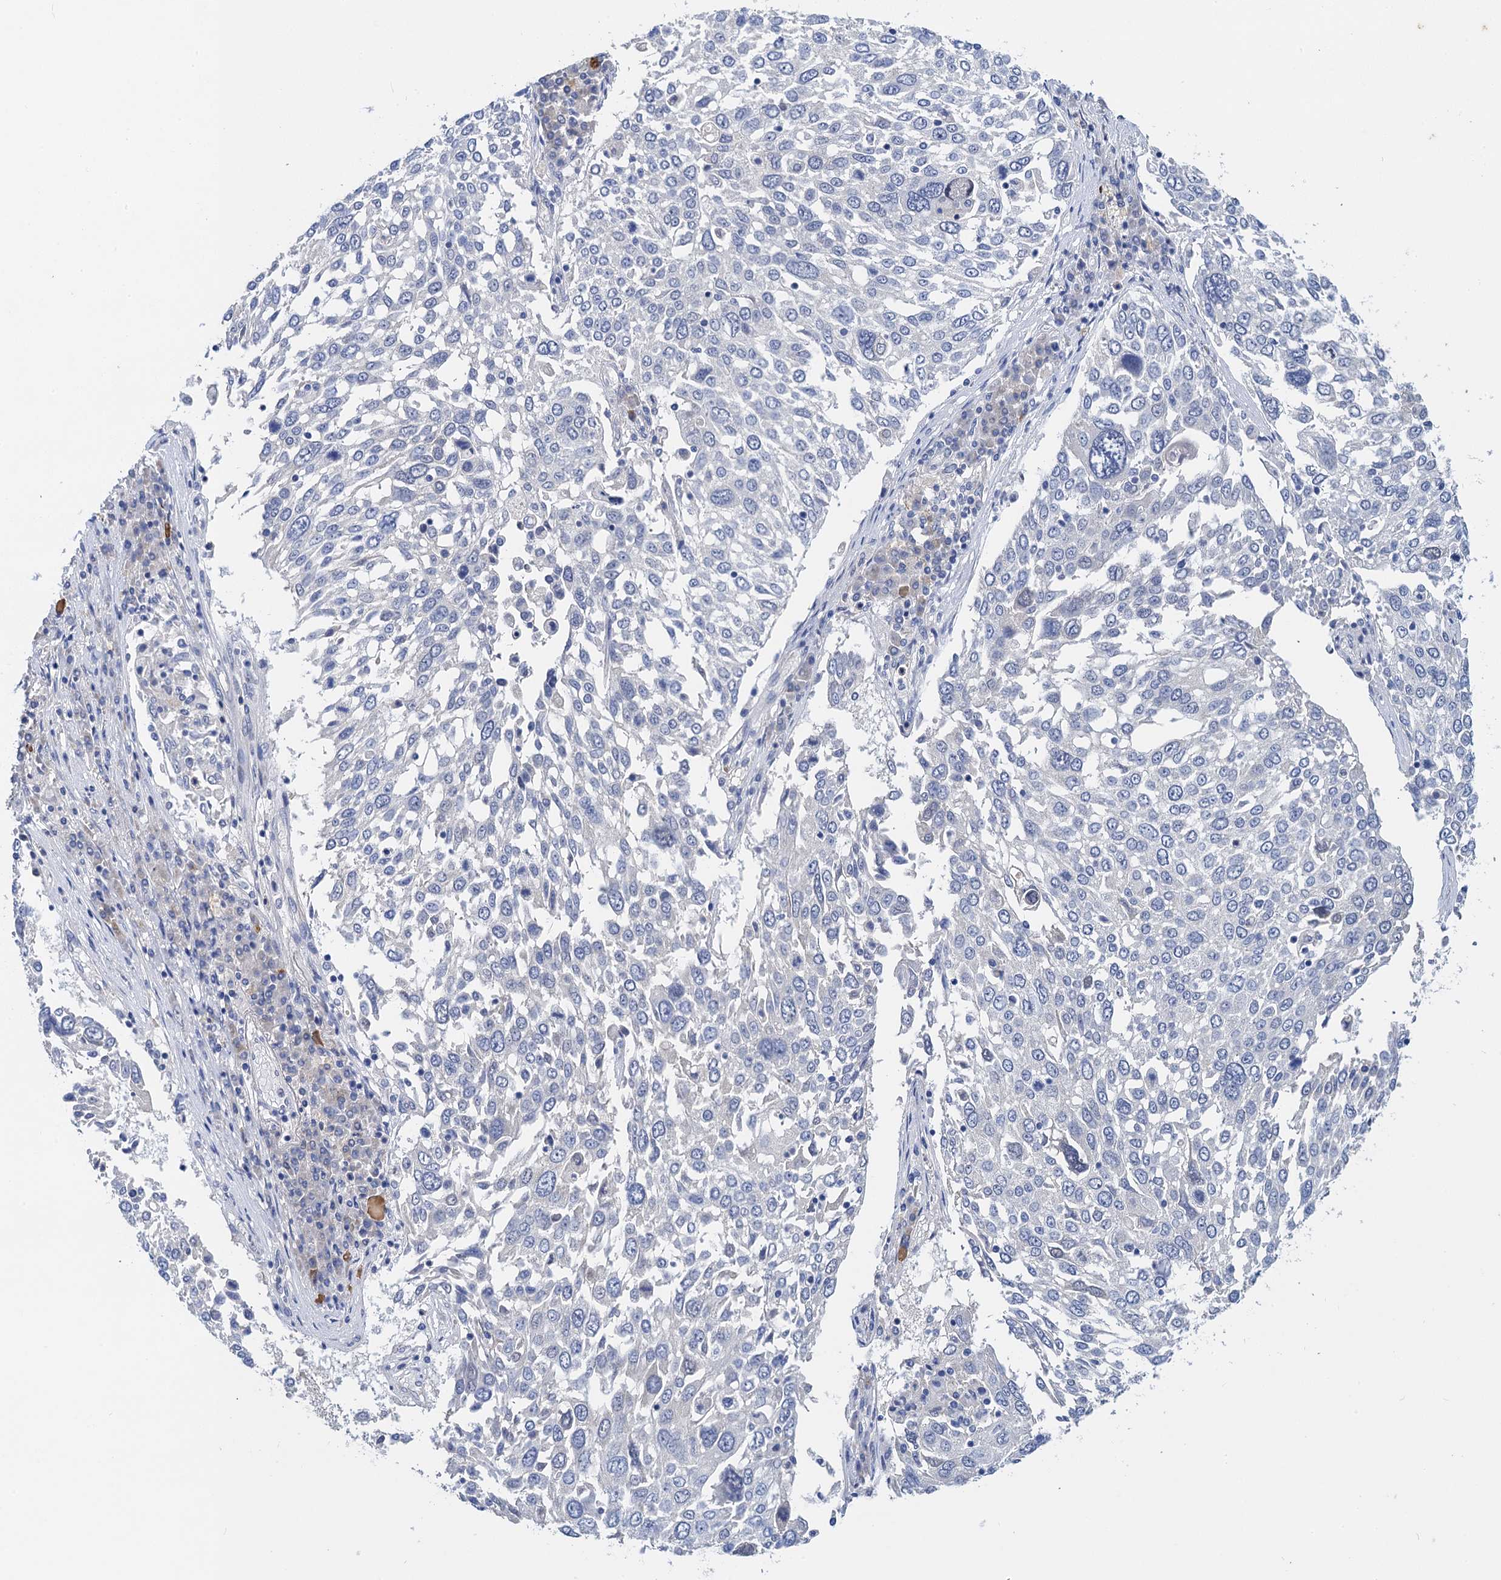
{"staining": {"intensity": "negative", "quantity": "none", "location": "none"}, "tissue": "lung cancer", "cell_type": "Tumor cells", "image_type": "cancer", "snomed": [{"axis": "morphology", "description": "Squamous cell carcinoma, NOS"}, {"axis": "topography", "description": "Lung"}], "caption": "DAB immunohistochemical staining of squamous cell carcinoma (lung) demonstrates no significant positivity in tumor cells.", "gene": "TMEM39B", "patient": {"sex": "male", "age": 65}}